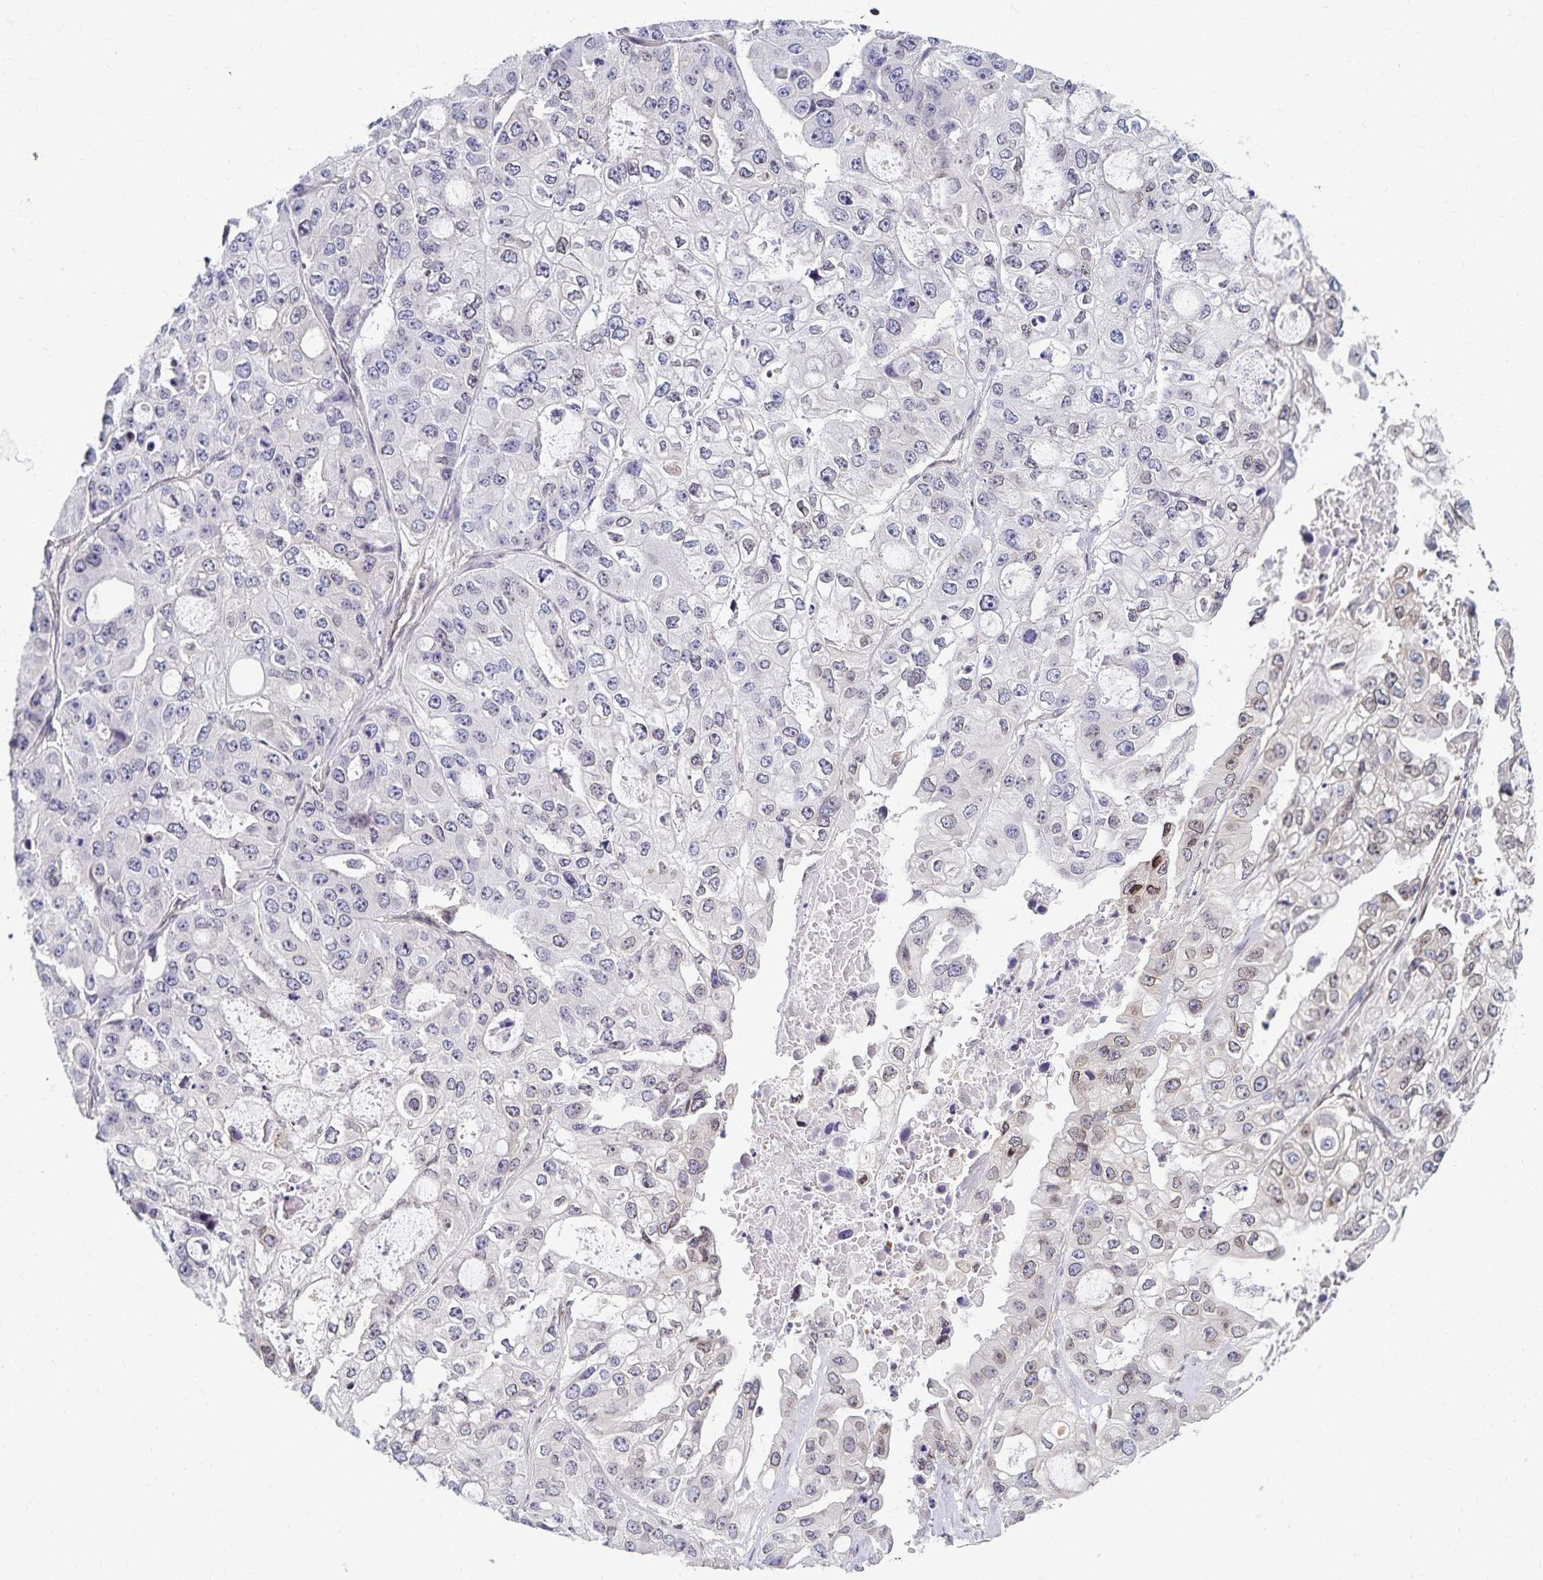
{"staining": {"intensity": "negative", "quantity": "none", "location": "none"}, "tissue": "ovarian cancer", "cell_type": "Tumor cells", "image_type": "cancer", "snomed": [{"axis": "morphology", "description": "Cystadenocarcinoma, serous, NOS"}, {"axis": "topography", "description": "Ovary"}], "caption": "Immunohistochemistry of human serous cystadenocarcinoma (ovarian) exhibits no expression in tumor cells.", "gene": "RAB9B", "patient": {"sex": "female", "age": 56}}